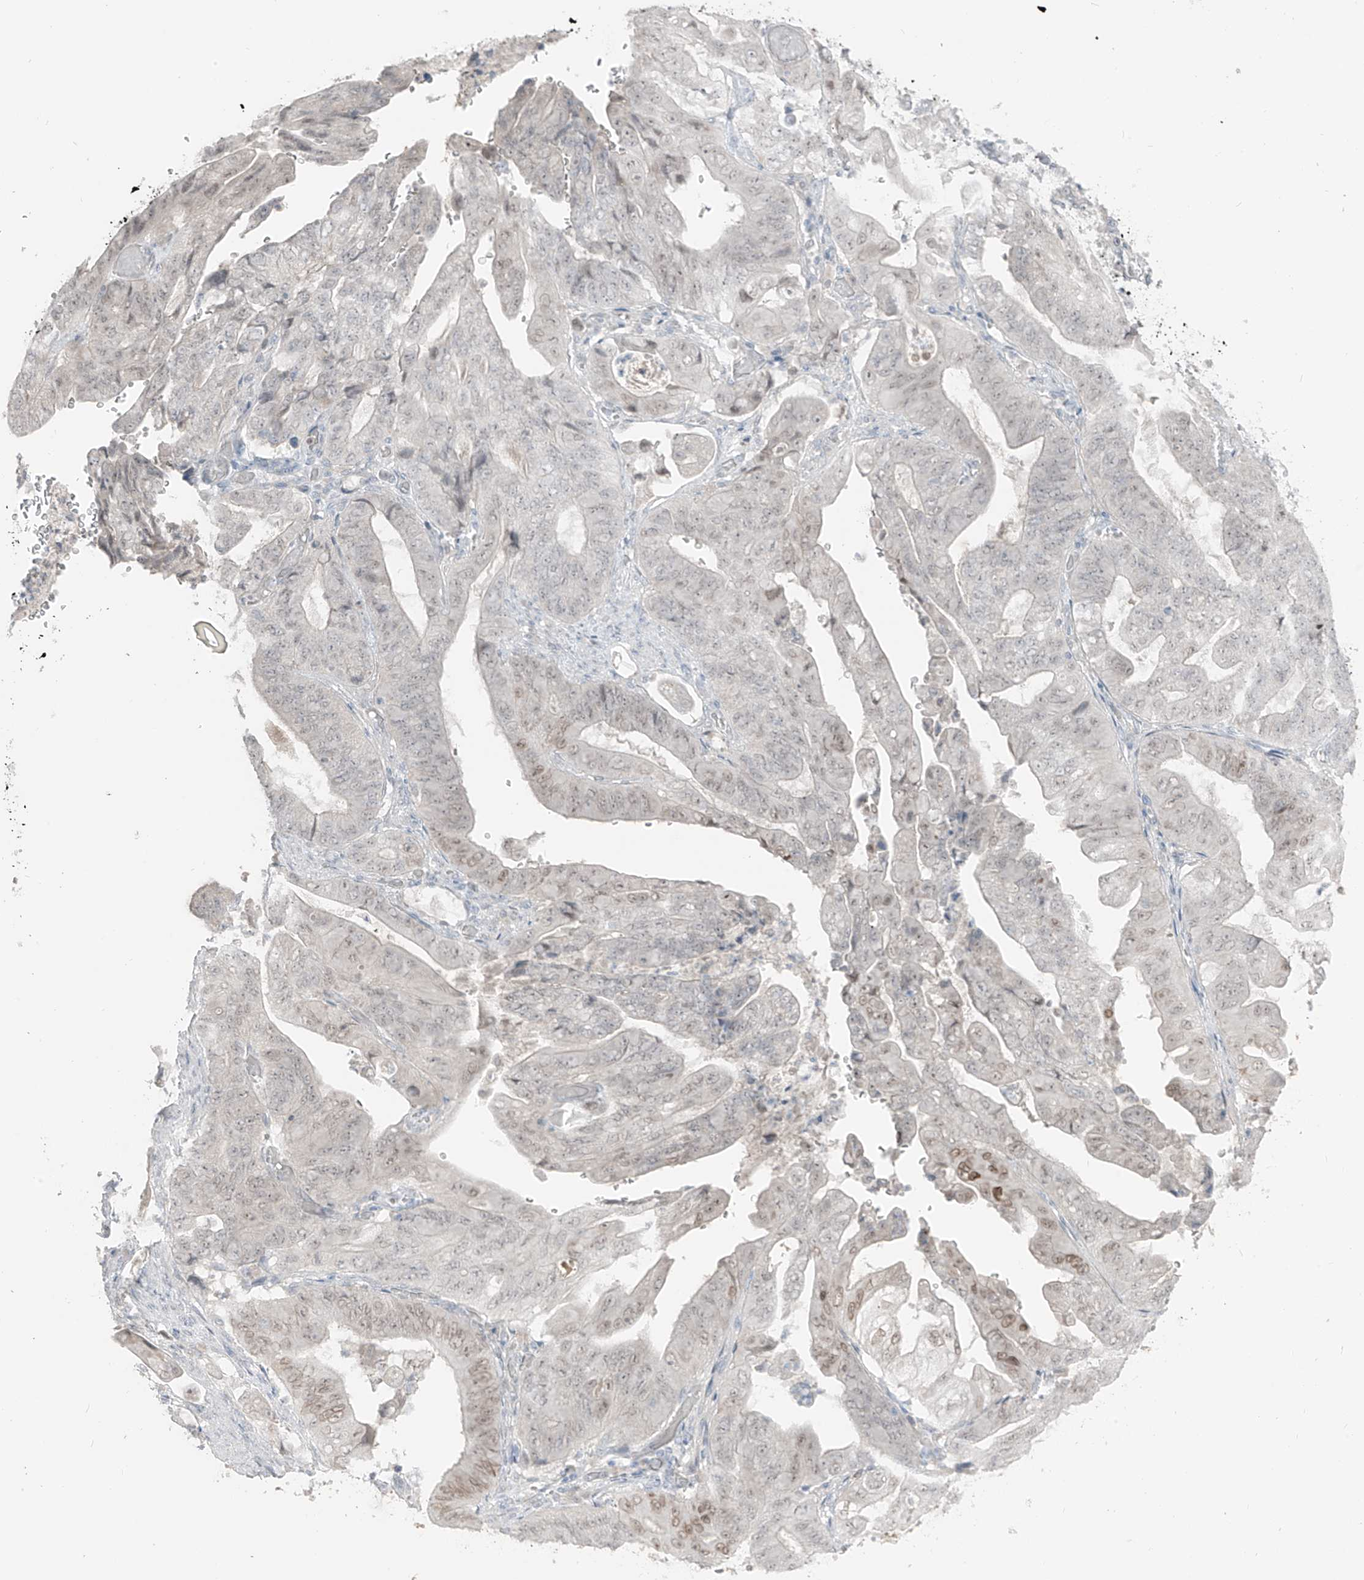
{"staining": {"intensity": "moderate", "quantity": "25%-75%", "location": "nuclear"}, "tissue": "stomach cancer", "cell_type": "Tumor cells", "image_type": "cancer", "snomed": [{"axis": "morphology", "description": "Adenocarcinoma, NOS"}, {"axis": "topography", "description": "Stomach"}], "caption": "Tumor cells demonstrate moderate nuclear positivity in approximately 25%-75% of cells in adenocarcinoma (stomach).", "gene": "PRDM6", "patient": {"sex": "female", "age": 73}}